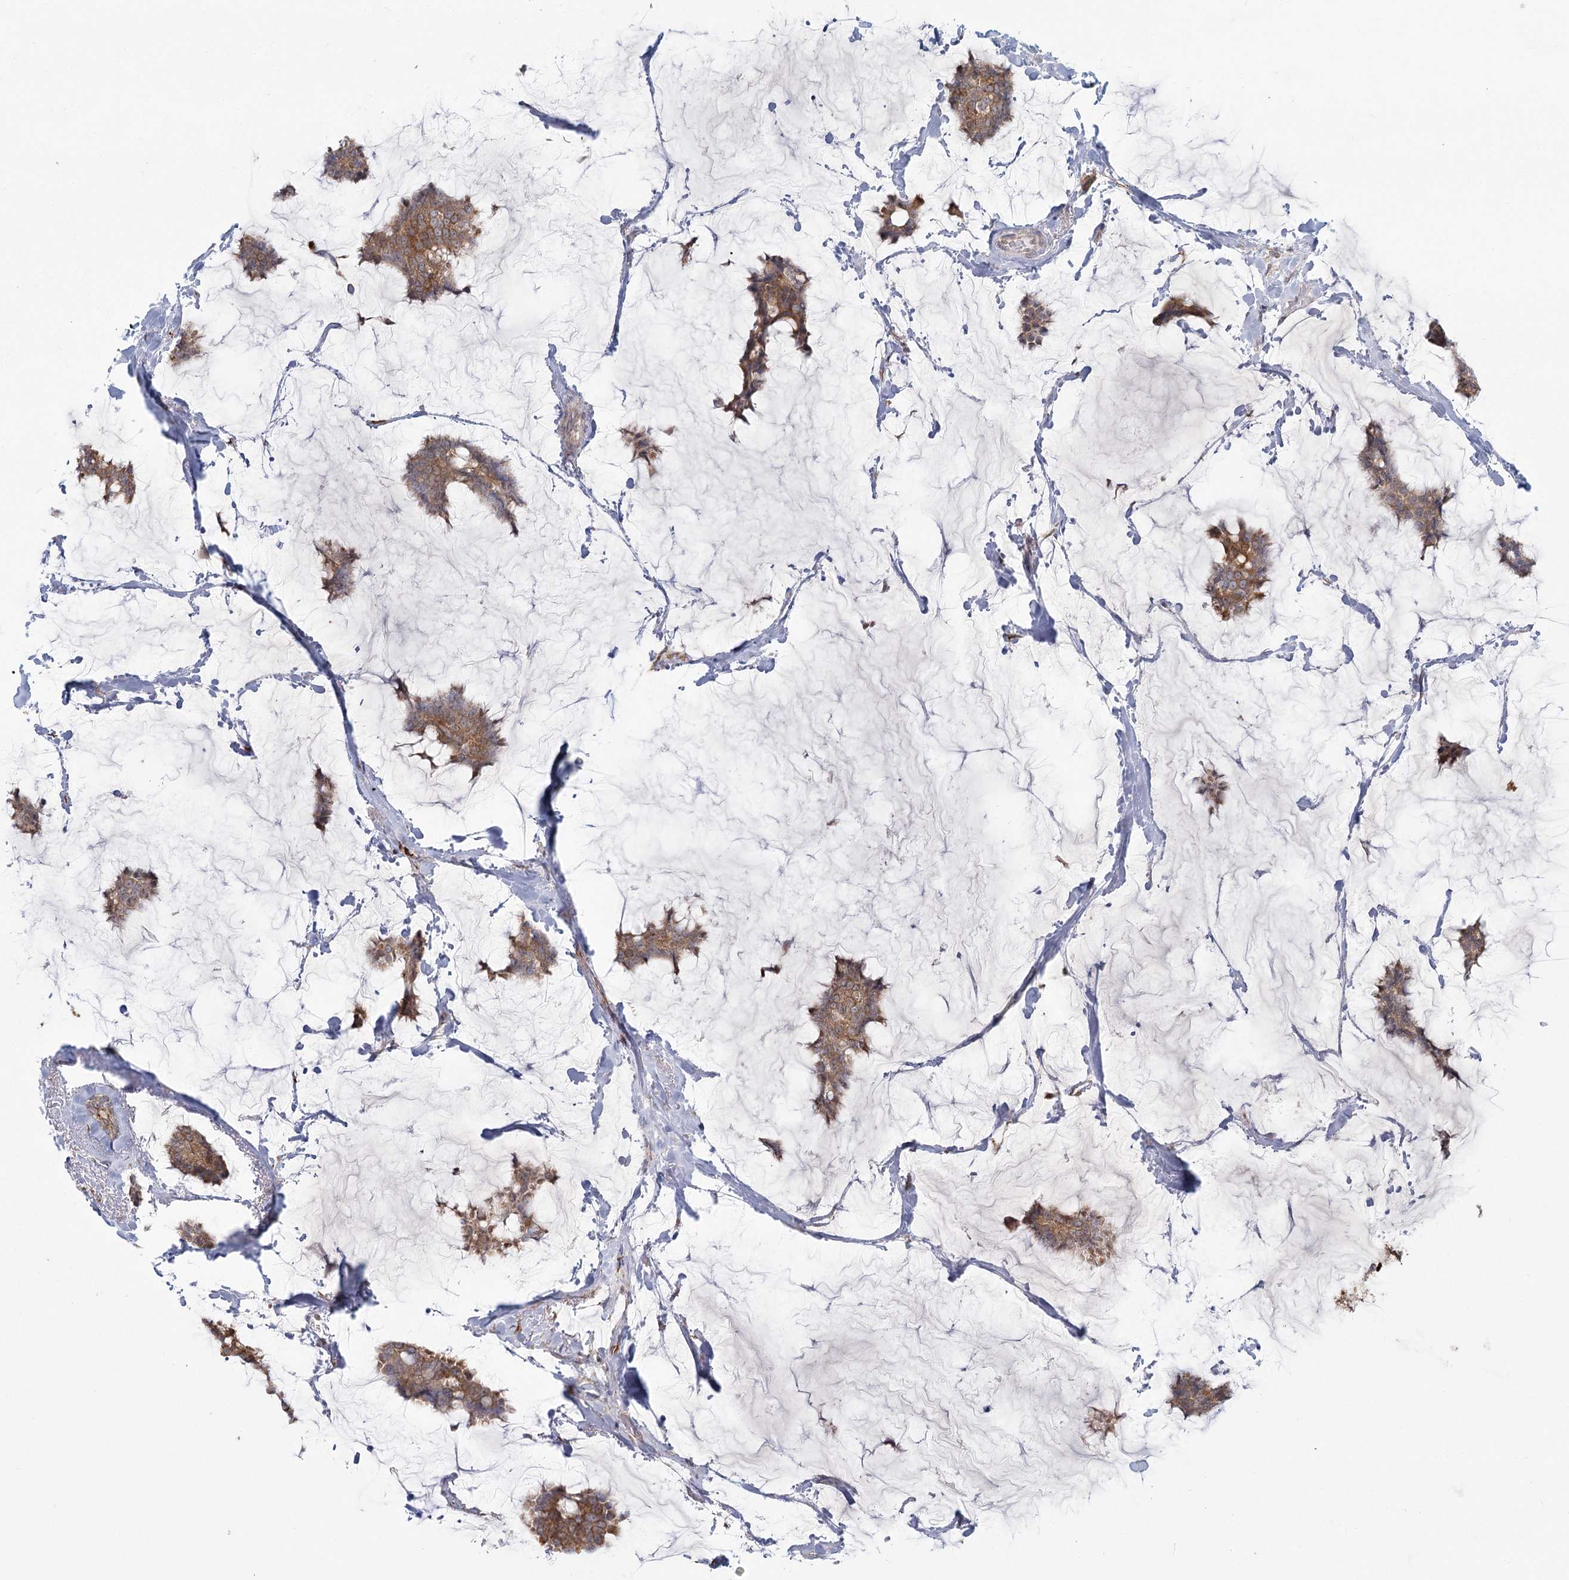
{"staining": {"intensity": "moderate", "quantity": ">75%", "location": "cytoplasmic/membranous"}, "tissue": "breast cancer", "cell_type": "Tumor cells", "image_type": "cancer", "snomed": [{"axis": "morphology", "description": "Duct carcinoma"}, {"axis": "topography", "description": "Breast"}], "caption": "DAB (3,3'-diaminobenzidine) immunohistochemical staining of breast infiltrating ductal carcinoma shows moderate cytoplasmic/membranous protein staining in about >75% of tumor cells. The staining was performed using DAB (3,3'-diaminobenzidine), with brown indicating positive protein expression. Nuclei are stained blue with hematoxylin.", "gene": "LACTB", "patient": {"sex": "female", "age": 93}}